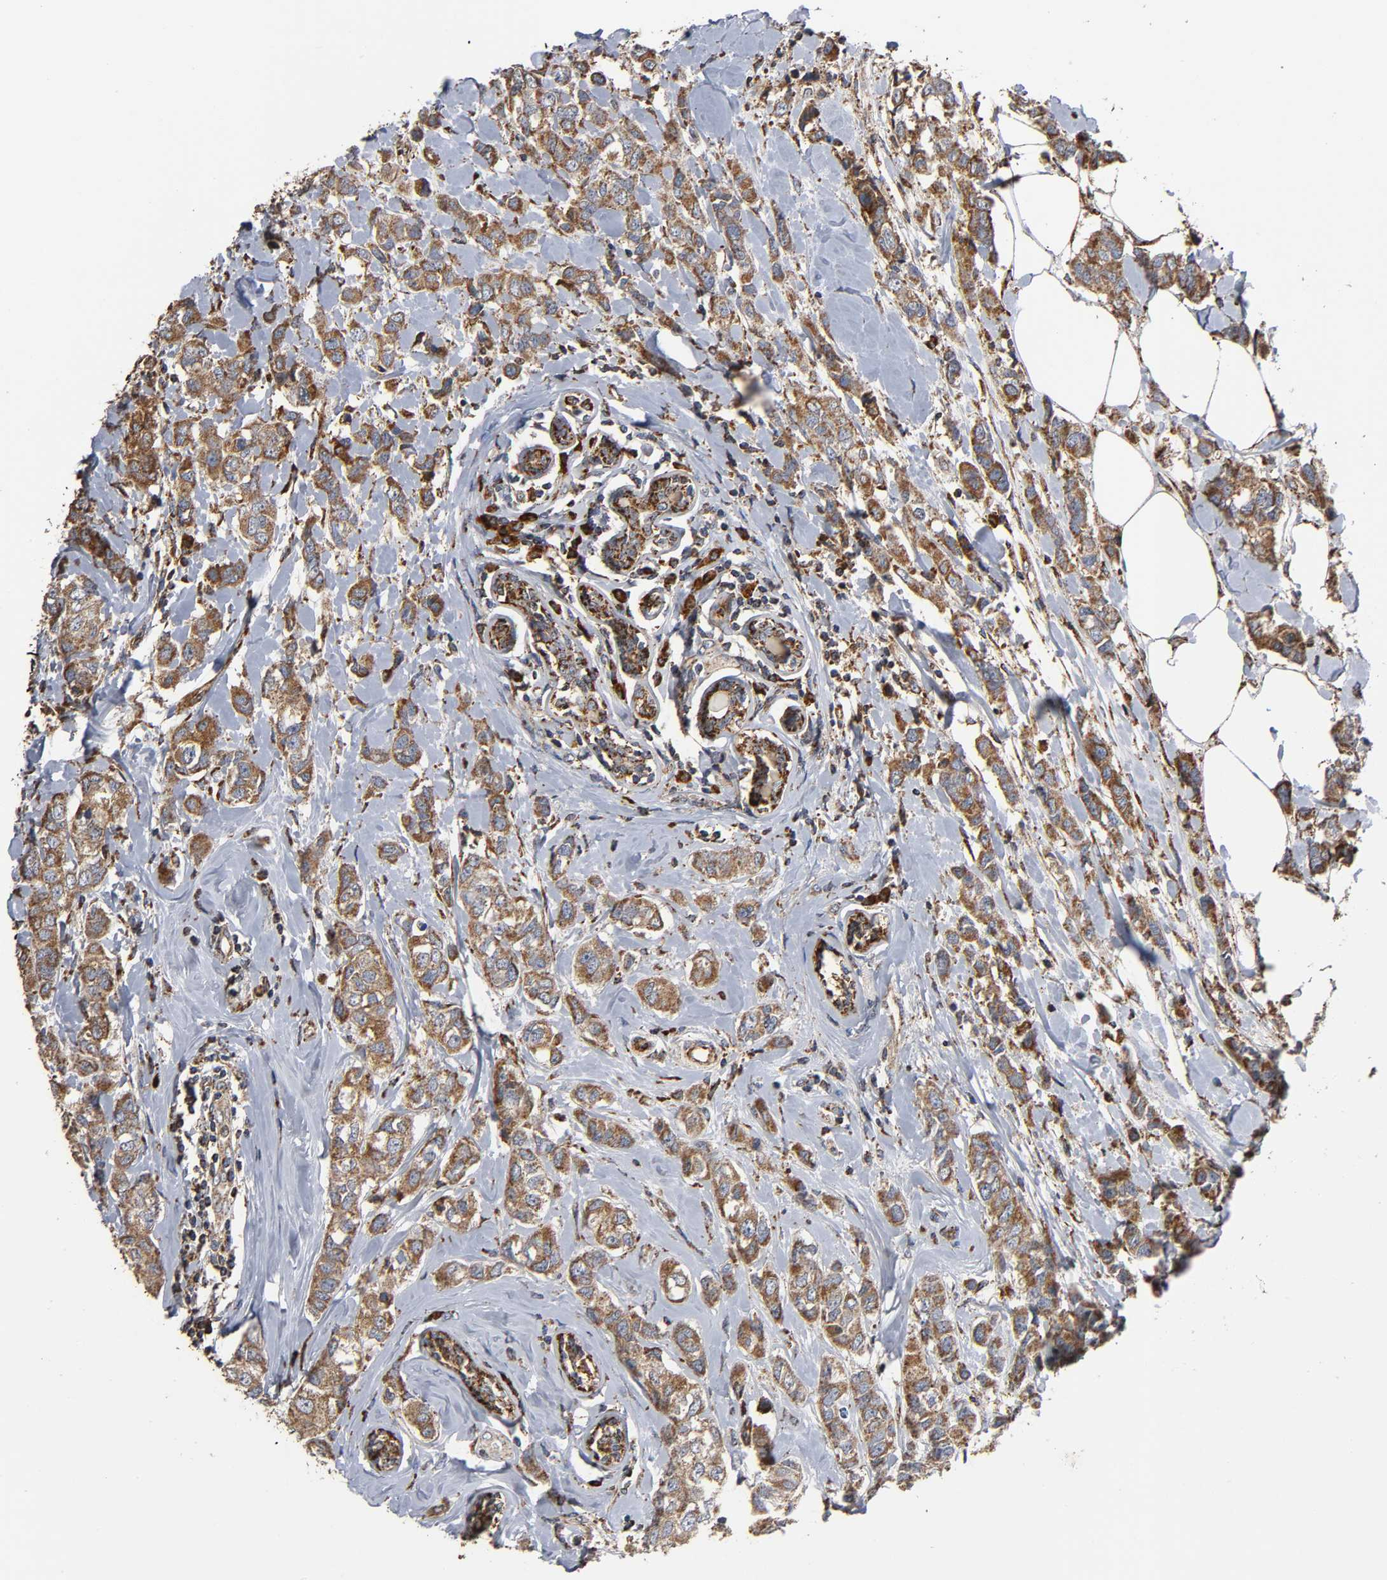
{"staining": {"intensity": "moderate", "quantity": ">75%", "location": "cytoplasmic/membranous"}, "tissue": "breast cancer", "cell_type": "Tumor cells", "image_type": "cancer", "snomed": [{"axis": "morphology", "description": "Duct carcinoma"}, {"axis": "topography", "description": "Breast"}], "caption": "Protein expression analysis of human breast cancer (invasive ductal carcinoma) reveals moderate cytoplasmic/membranous expression in about >75% of tumor cells.", "gene": "MAP3K1", "patient": {"sex": "female", "age": 50}}